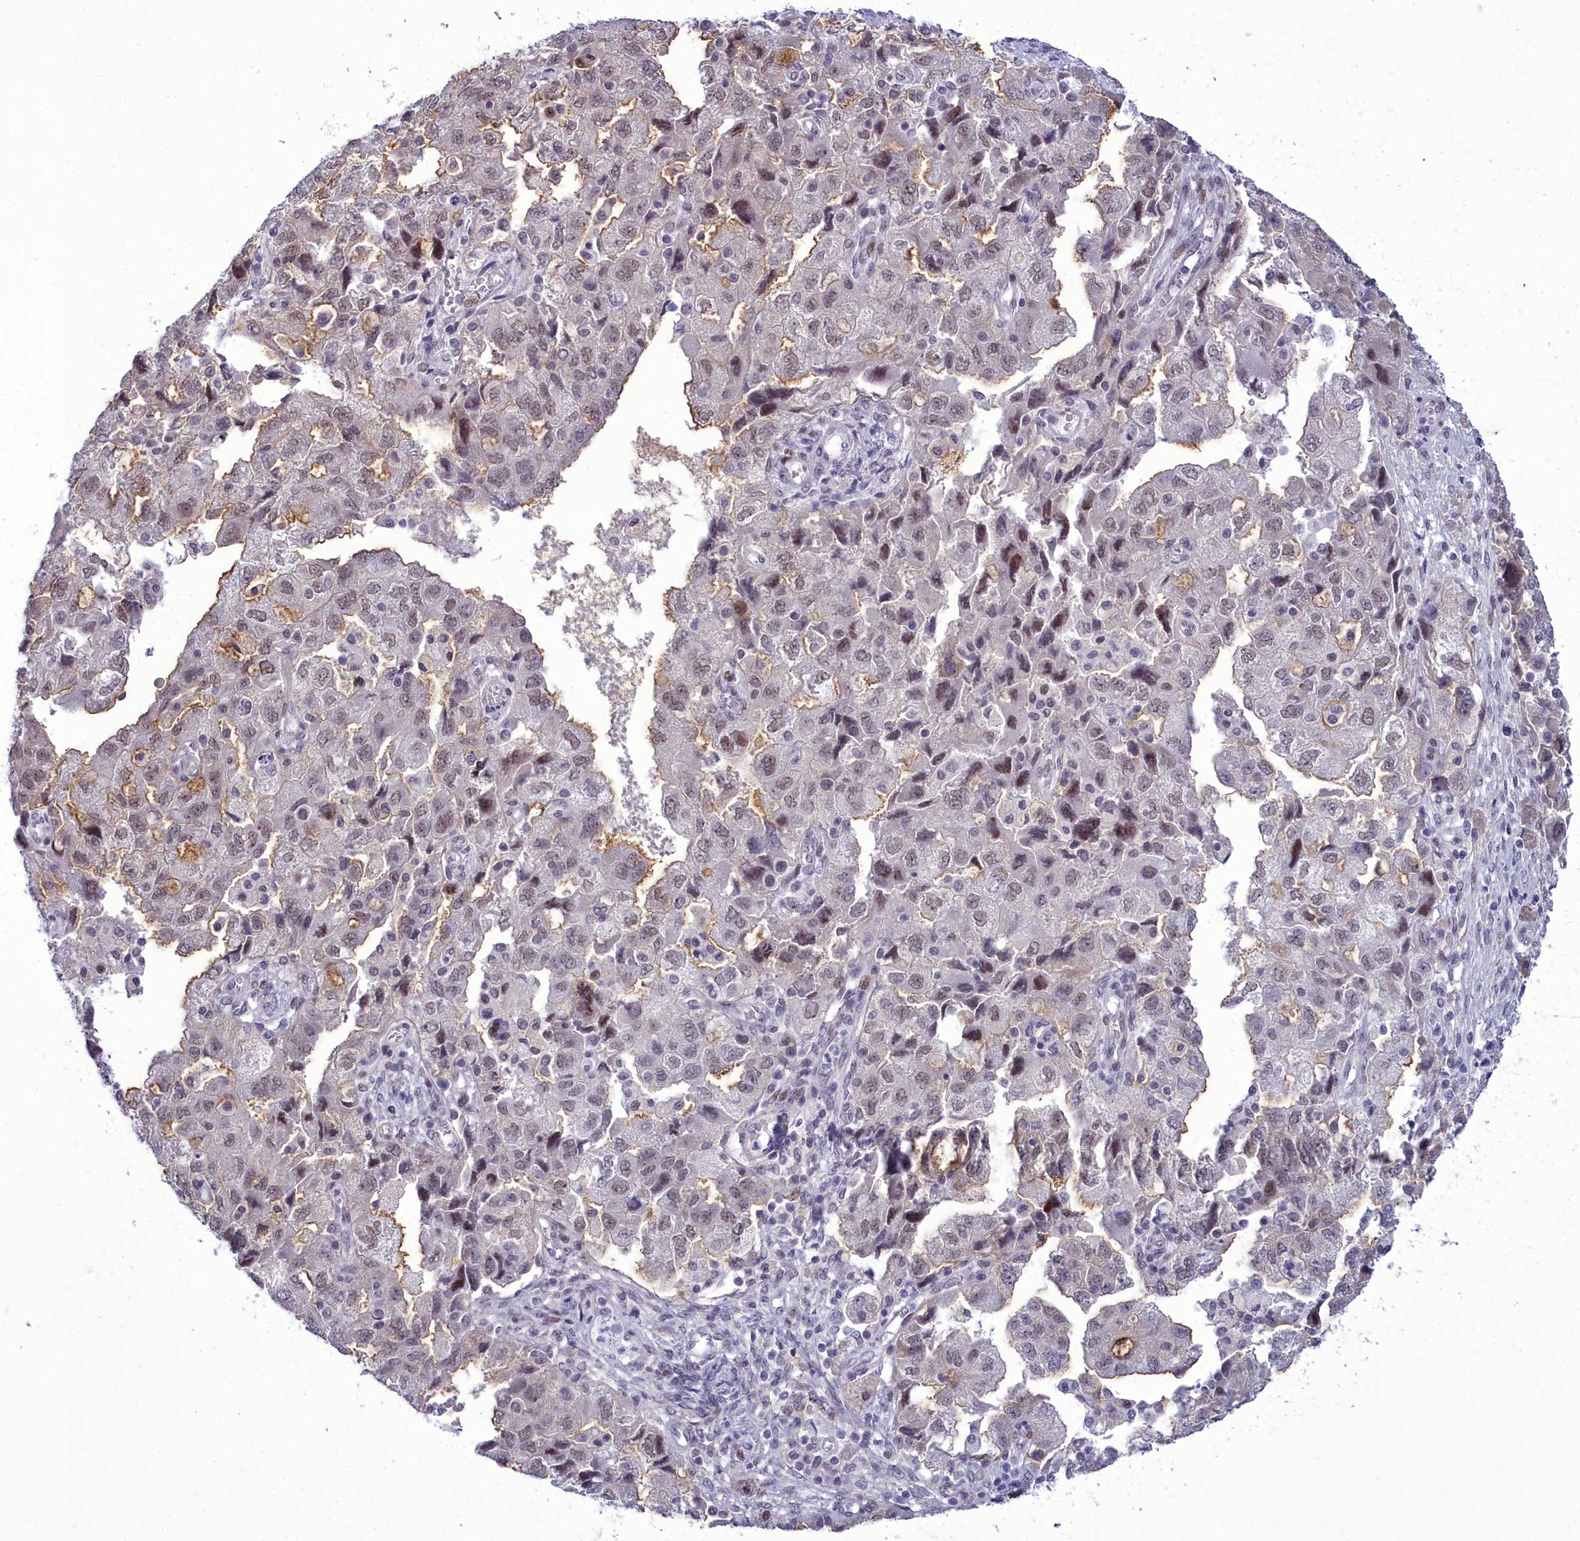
{"staining": {"intensity": "moderate", "quantity": "<25%", "location": "cytoplasmic/membranous,nuclear"}, "tissue": "ovarian cancer", "cell_type": "Tumor cells", "image_type": "cancer", "snomed": [{"axis": "morphology", "description": "Carcinoma, NOS"}, {"axis": "morphology", "description": "Cystadenocarcinoma, serous, NOS"}, {"axis": "topography", "description": "Ovary"}], "caption": "This photomicrograph reveals immunohistochemistry staining of human serous cystadenocarcinoma (ovarian), with low moderate cytoplasmic/membranous and nuclear positivity in about <25% of tumor cells.", "gene": "CEACAM19", "patient": {"sex": "female", "age": 69}}